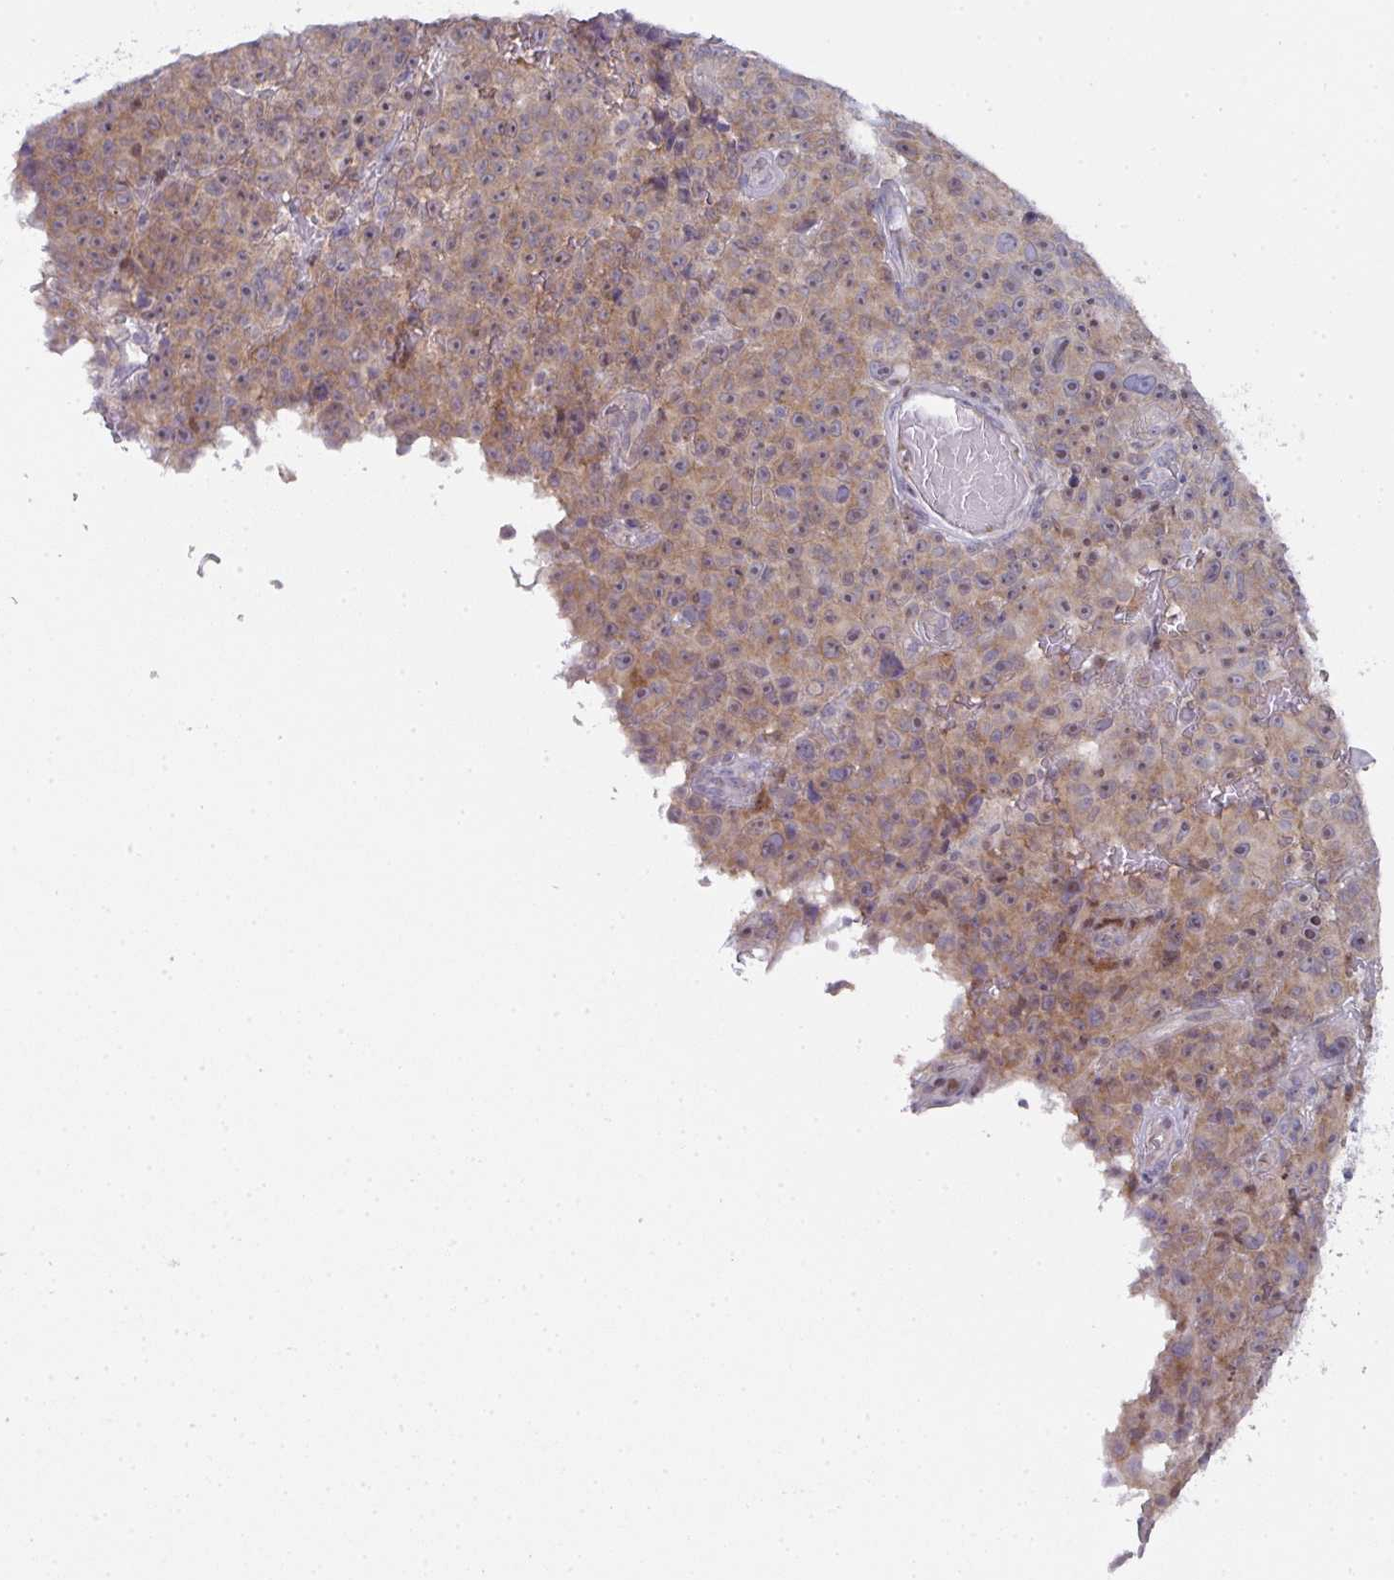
{"staining": {"intensity": "weak", "quantity": ">75%", "location": "cytoplasmic/membranous,nuclear"}, "tissue": "melanoma", "cell_type": "Tumor cells", "image_type": "cancer", "snomed": [{"axis": "morphology", "description": "Malignant melanoma, NOS"}, {"axis": "topography", "description": "Skin"}], "caption": "About >75% of tumor cells in malignant melanoma exhibit weak cytoplasmic/membranous and nuclear protein staining as visualized by brown immunohistochemical staining.", "gene": "DCAF12L2", "patient": {"sex": "female", "age": 82}}